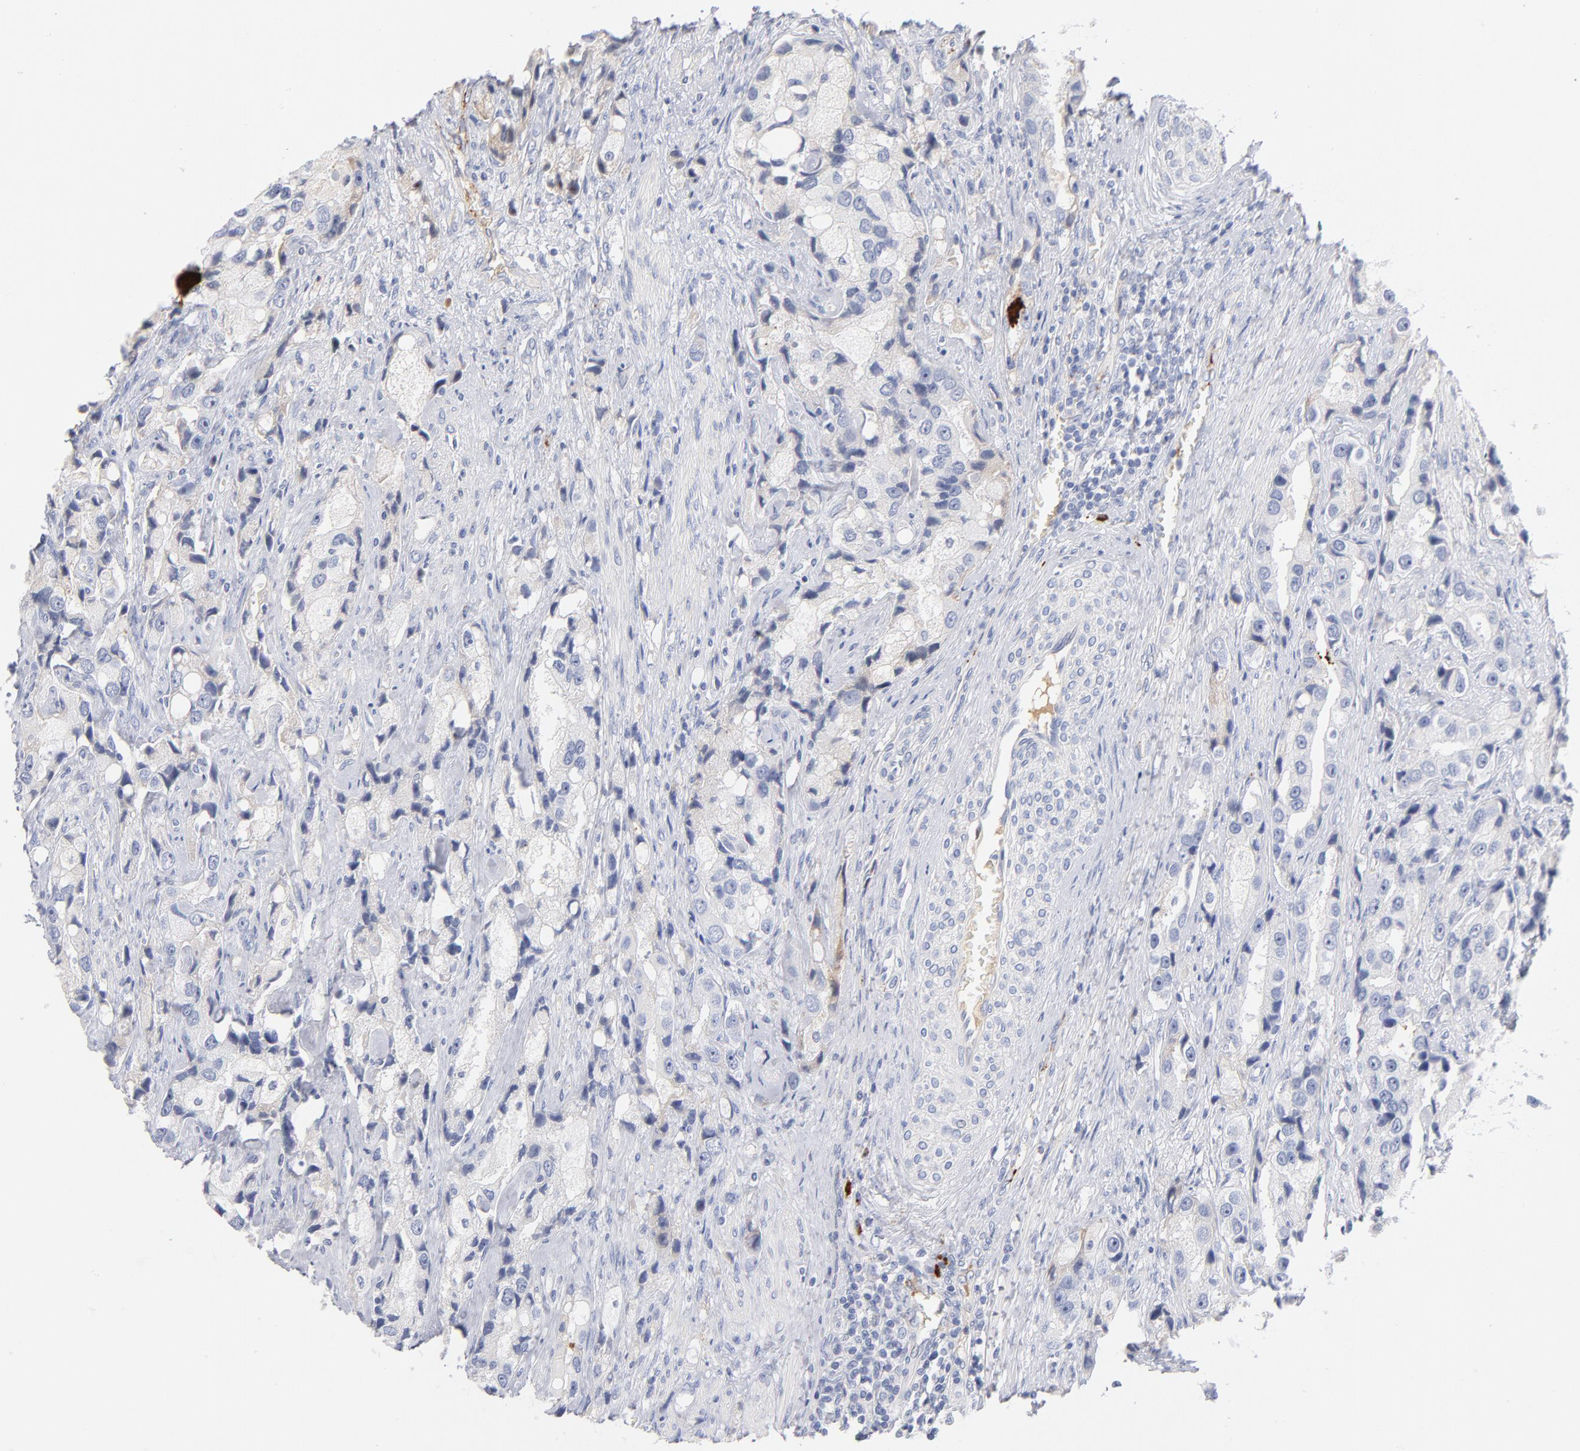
{"staining": {"intensity": "negative", "quantity": "none", "location": "none"}, "tissue": "prostate cancer", "cell_type": "Tumor cells", "image_type": "cancer", "snomed": [{"axis": "morphology", "description": "Adenocarcinoma, High grade"}, {"axis": "topography", "description": "Prostate"}], "caption": "IHC photomicrograph of human prostate cancer stained for a protein (brown), which reveals no staining in tumor cells.", "gene": "PLAT", "patient": {"sex": "male", "age": 63}}